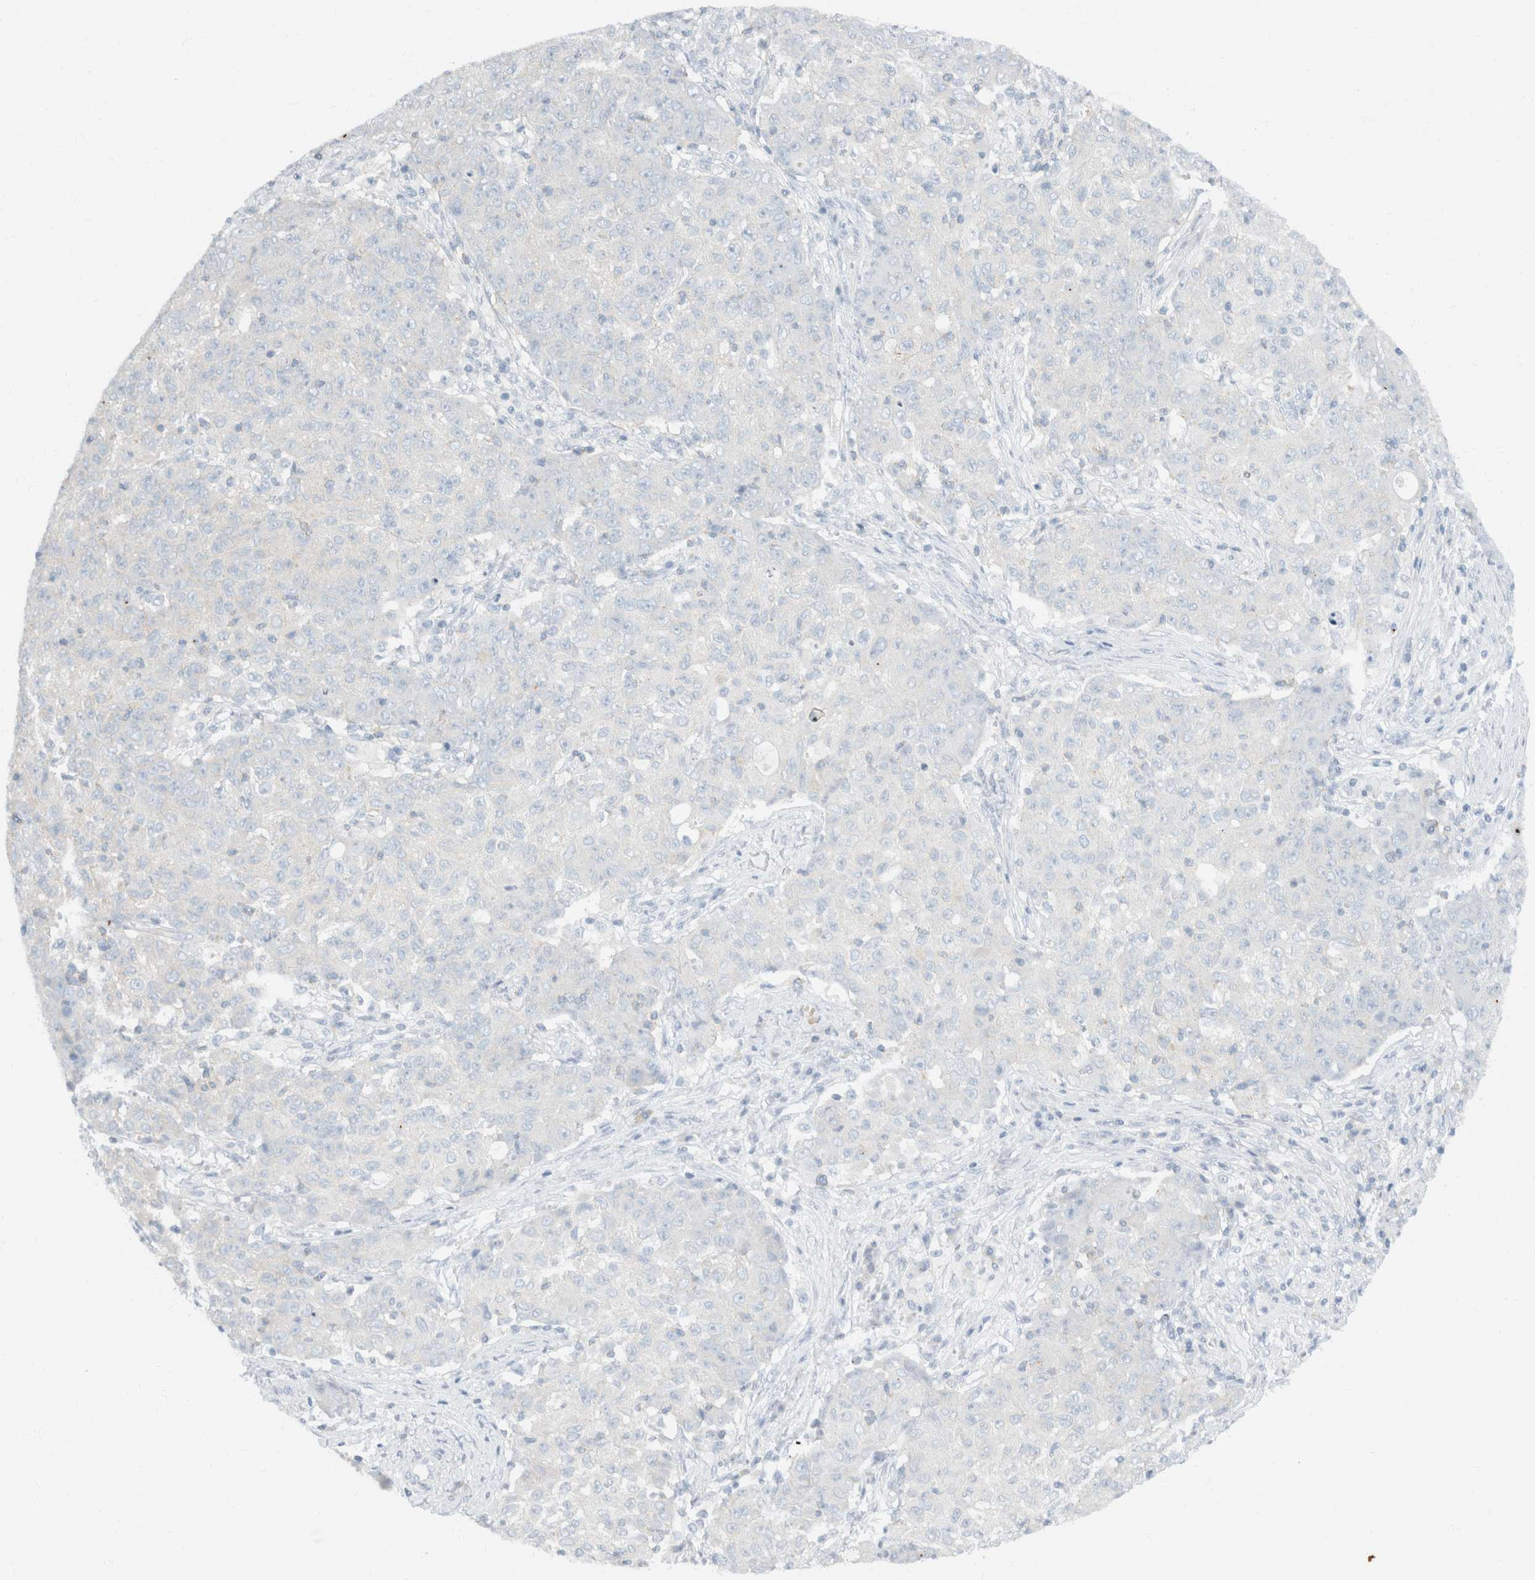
{"staining": {"intensity": "weak", "quantity": "<25%", "location": "cytoplasmic/membranous"}, "tissue": "ovarian cancer", "cell_type": "Tumor cells", "image_type": "cancer", "snomed": [{"axis": "morphology", "description": "Carcinoma, endometroid"}, {"axis": "topography", "description": "Ovary"}], "caption": "A photomicrograph of human ovarian cancer is negative for staining in tumor cells. (DAB (3,3'-diaminobenzidine) immunohistochemistry (IHC) visualized using brightfield microscopy, high magnification).", "gene": "SH3GLB2", "patient": {"sex": "female", "age": 42}}